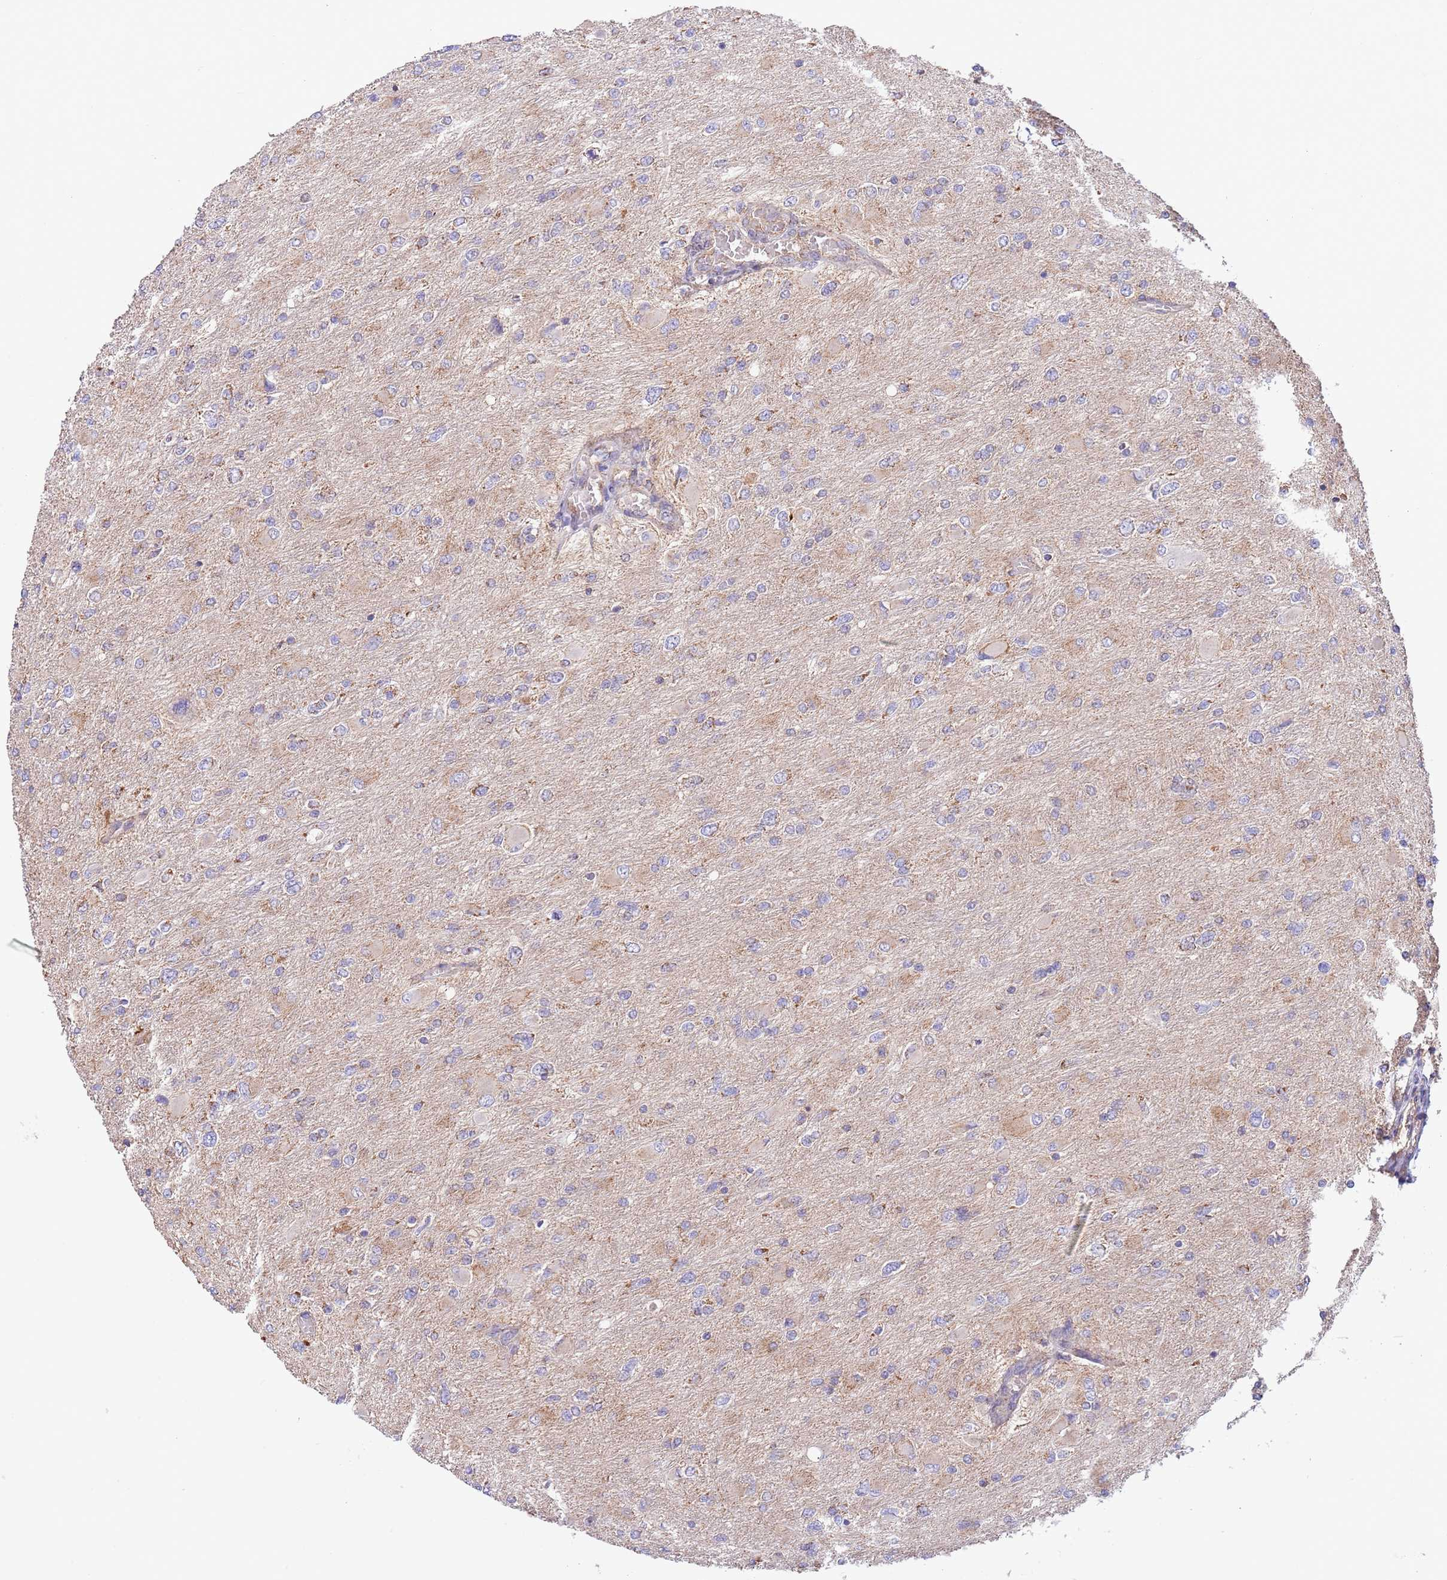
{"staining": {"intensity": "moderate", "quantity": "<25%", "location": "cytoplasmic/membranous"}, "tissue": "glioma", "cell_type": "Tumor cells", "image_type": "cancer", "snomed": [{"axis": "morphology", "description": "Glioma, malignant, High grade"}, {"axis": "topography", "description": "Cerebral cortex"}], "caption": "DAB immunohistochemical staining of human glioma shows moderate cytoplasmic/membranous protein staining in about <25% of tumor cells.", "gene": "DNAJA3", "patient": {"sex": "female", "age": 36}}